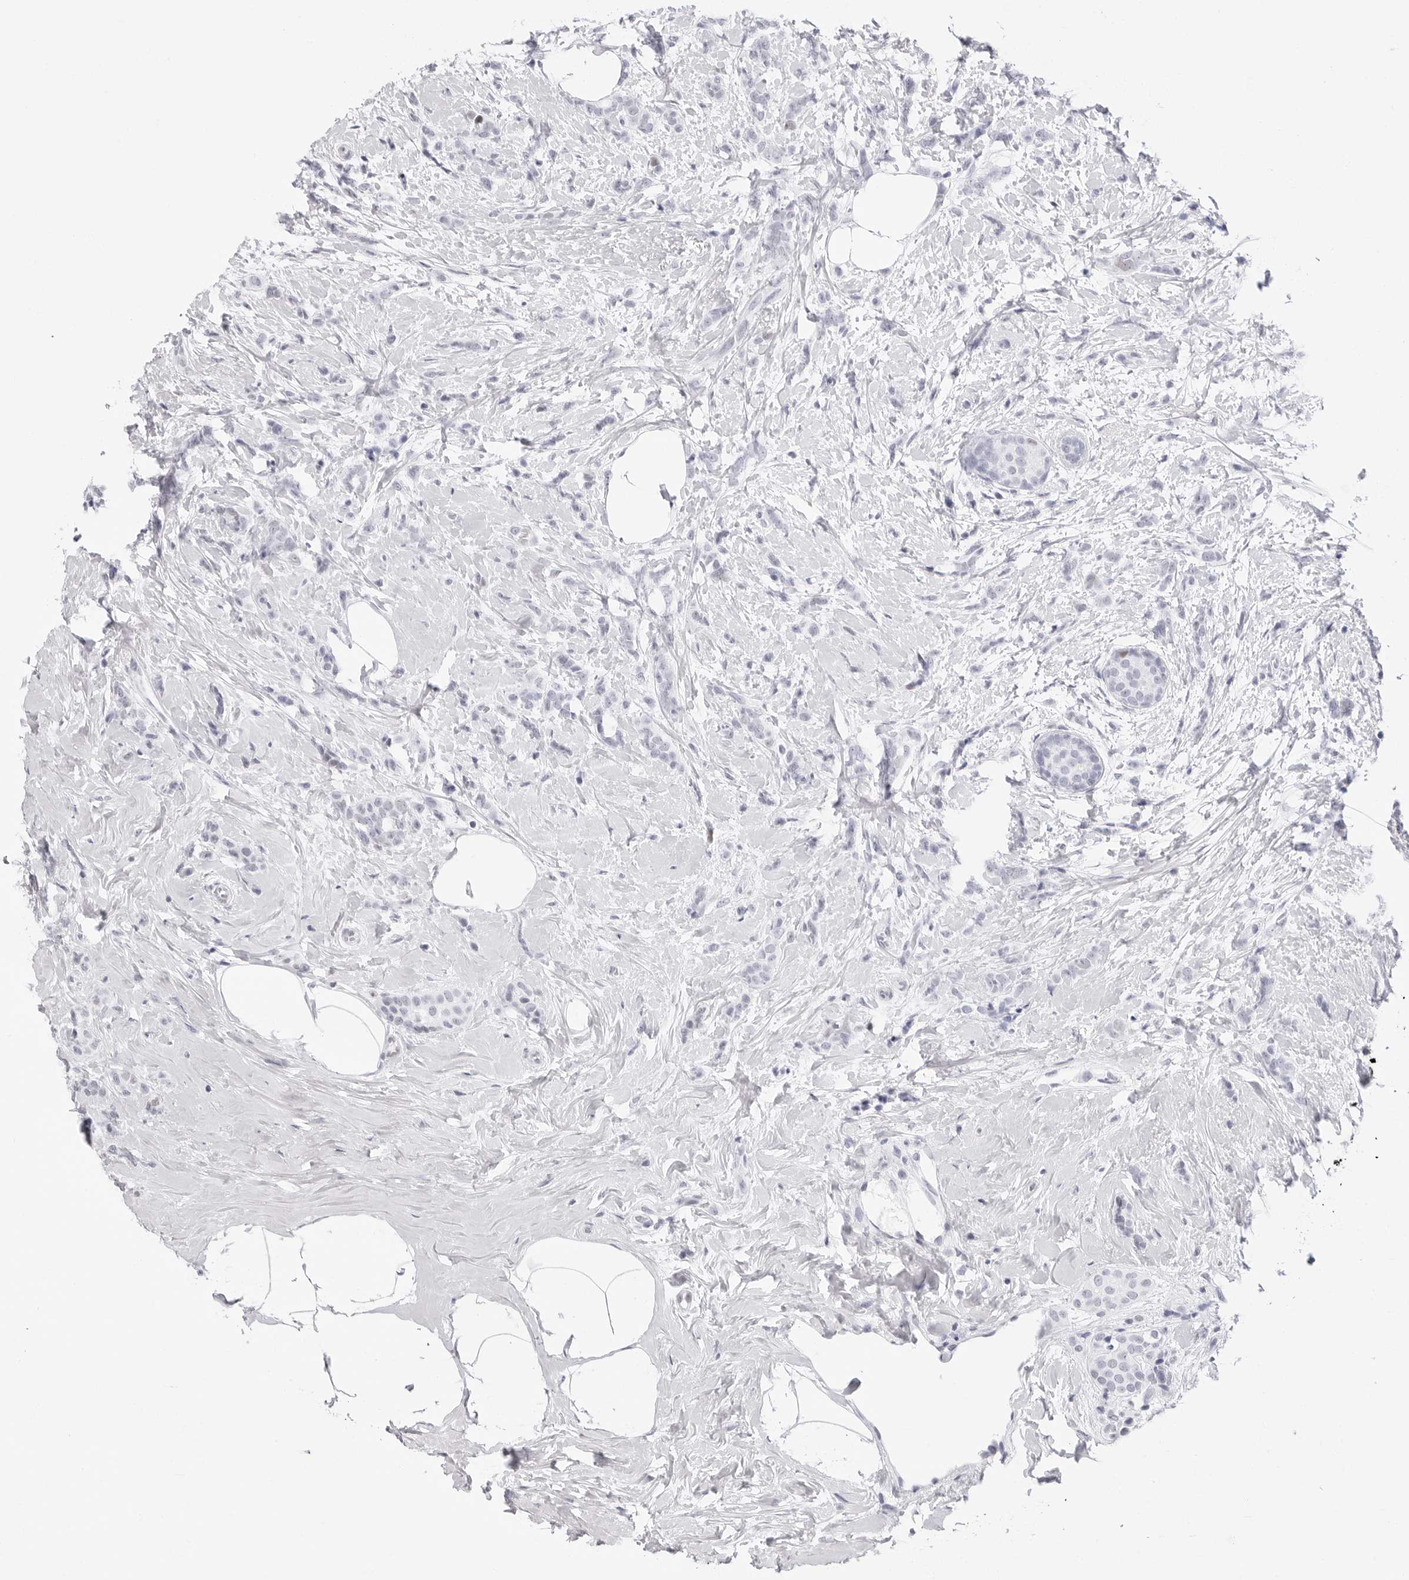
{"staining": {"intensity": "negative", "quantity": "none", "location": "none"}, "tissue": "breast cancer", "cell_type": "Tumor cells", "image_type": "cancer", "snomed": [{"axis": "morphology", "description": "Lobular carcinoma, in situ"}, {"axis": "morphology", "description": "Lobular carcinoma"}, {"axis": "topography", "description": "Breast"}], "caption": "This micrograph is of breast cancer stained with immunohistochemistry (IHC) to label a protein in brown with the nuclei are counter-stained blue. There is no expression in tumor cells. (DAB (3,3'-diaminobenzidine) immunohistochemistry (IHC) visualized using brightfield microscopy, high magnification).", "gene": "NASP", "patient": {"sex": "female", "age": 41}}